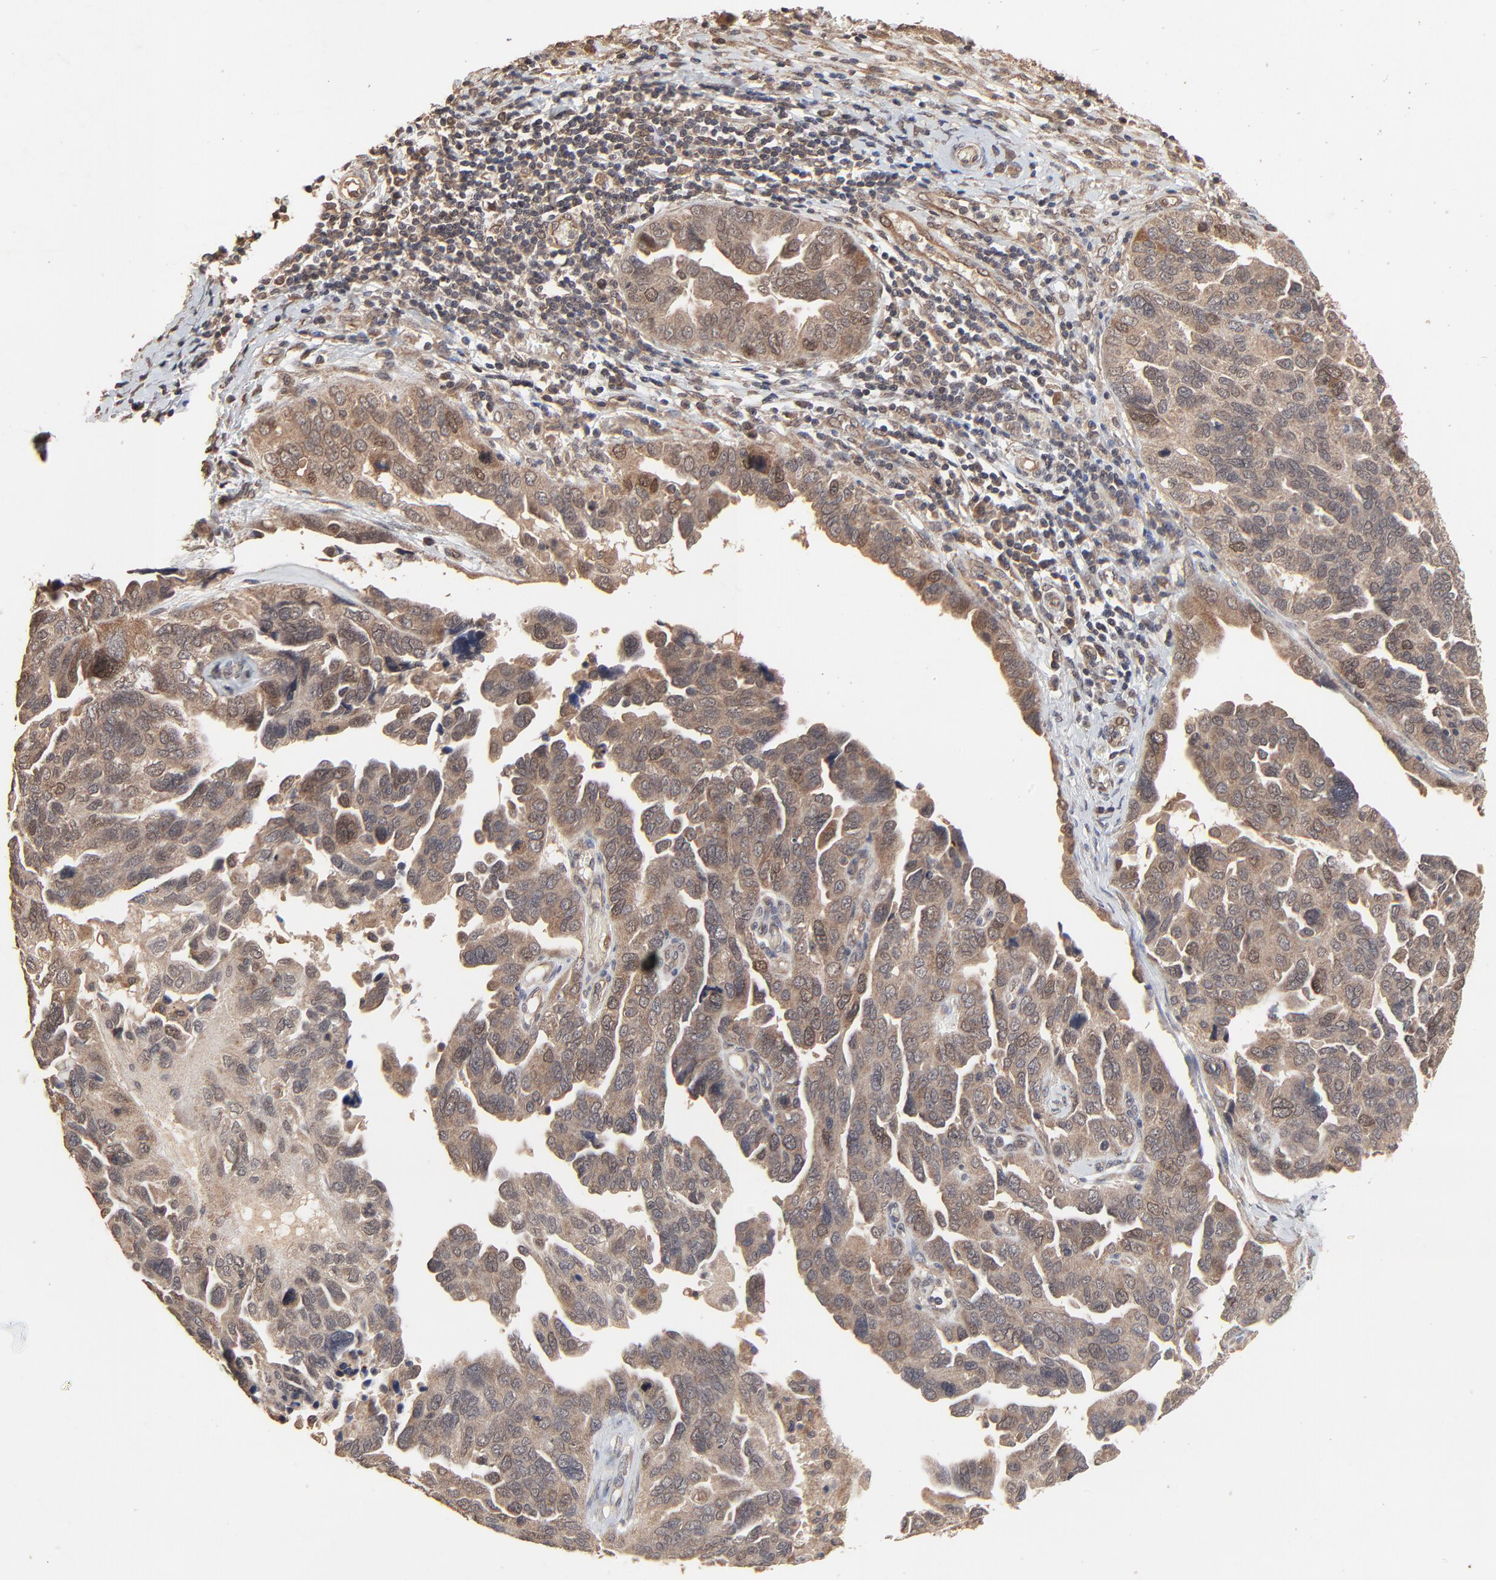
{"staining": {"intensity": "weak", "quantity": ">75%", "location": "cytoplasmic/membranous,nuclear"}, "tissue": "ovarian cancer", "cell_type": "Tumor cells", "image_type": "cancer", "snomed": [{"axis": "morphology", "description": "Cystadenocarcinoma, serous, NOS"}, {"axis": "topography", "description": "Ovary"}], "caption": "Ovarian cancer tissue exhibits weak cytoplasmic/membranous and nuclear staining in about >75% of tumor cells, visualized by immunohistochemistry. The staining is performed using DAB (3,3'-diaminobenzidine) brown chromogen to label protein expression. The nuclei are counter-stained blue using hematoxylin.", "gene": "FAM227A", "patient": {"sex": "female", "age": 64}}